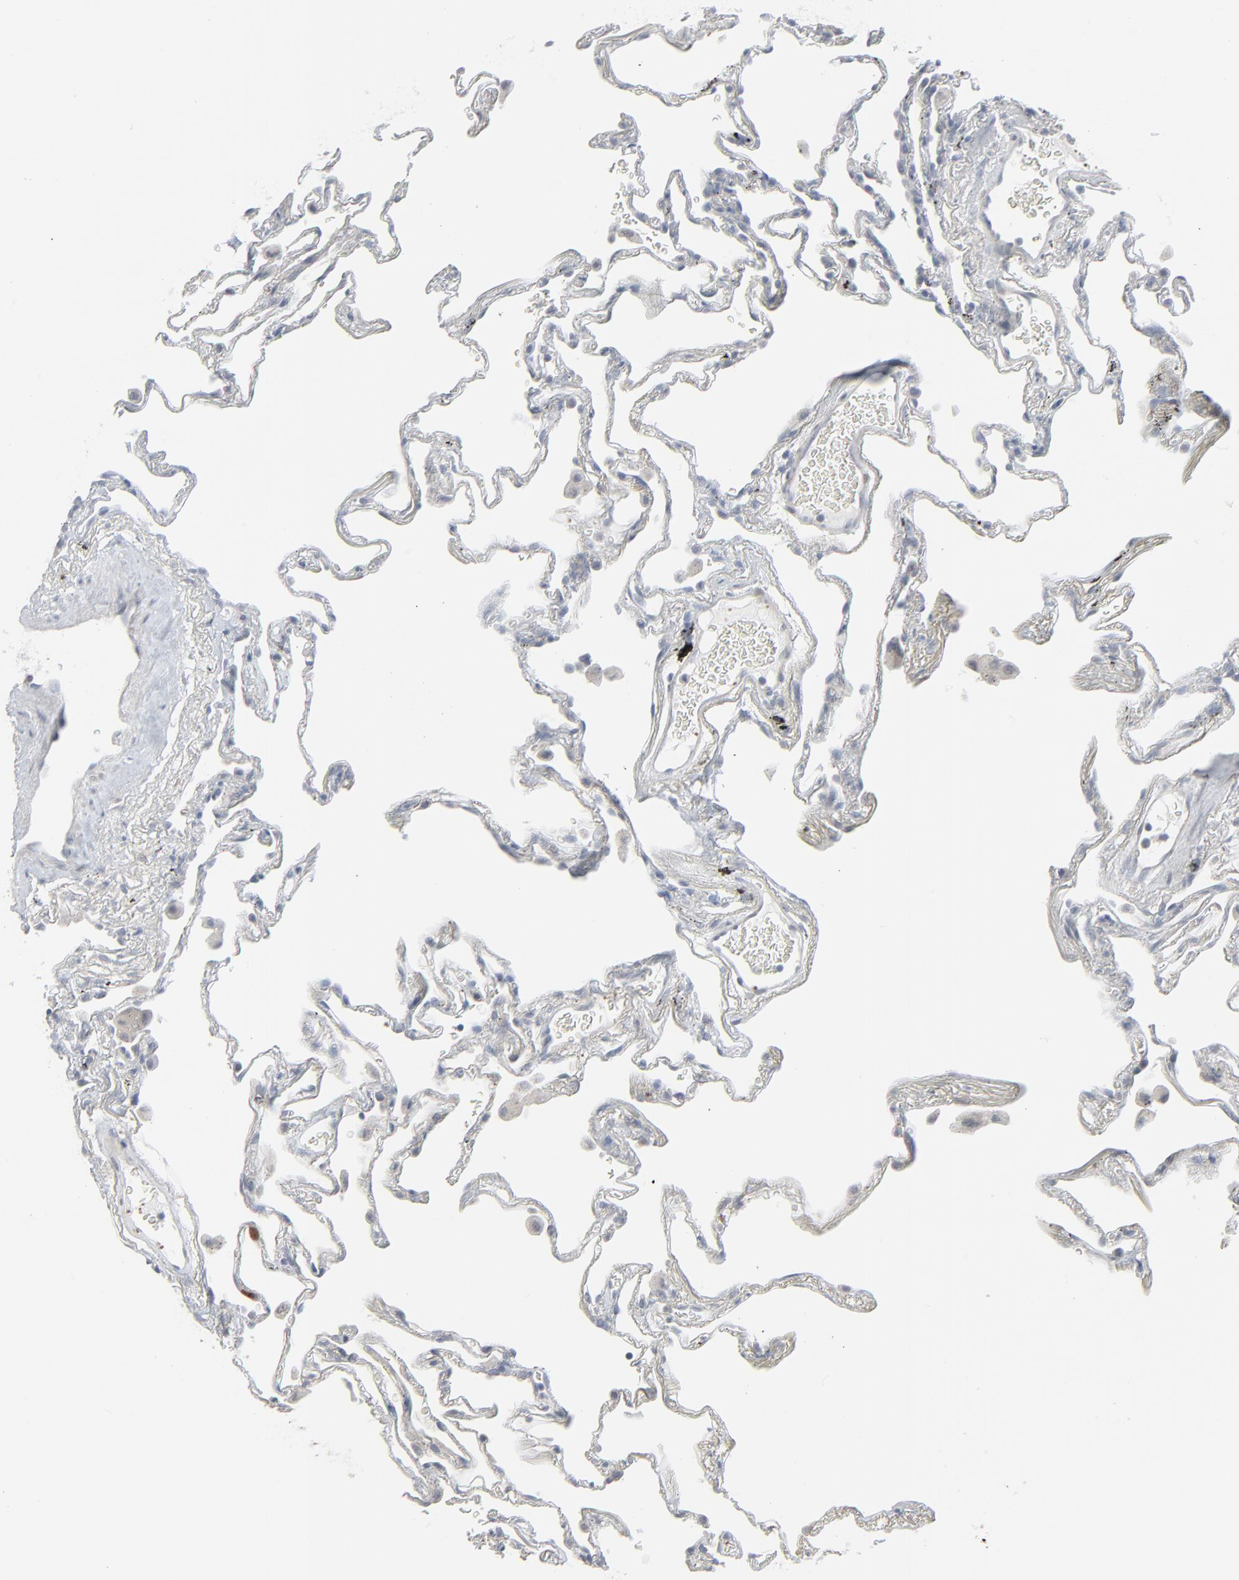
{"staining": {"intensity": "negative", "quantity": "none", "location": "none"}, "tissue": "lung", "cell_type": "Alveolar cells", "image_type": "normal", "snomed": [{"axis": "morphology", "description": "Normal tissue, NOS"}, {"axis": "morphology", "description": "Inflammation, NOS"}, {"axis": "topography", "description": "Lung"}], "caption": "This photomicrograph is of benign lung stained with immunohistochemistry to label a protein in brown with the nuclei are counter-stained blue. There is no positivity in alveolar cells.", "gene": "NEUROD1", "patient": {"sex": "male", "age": 69}}